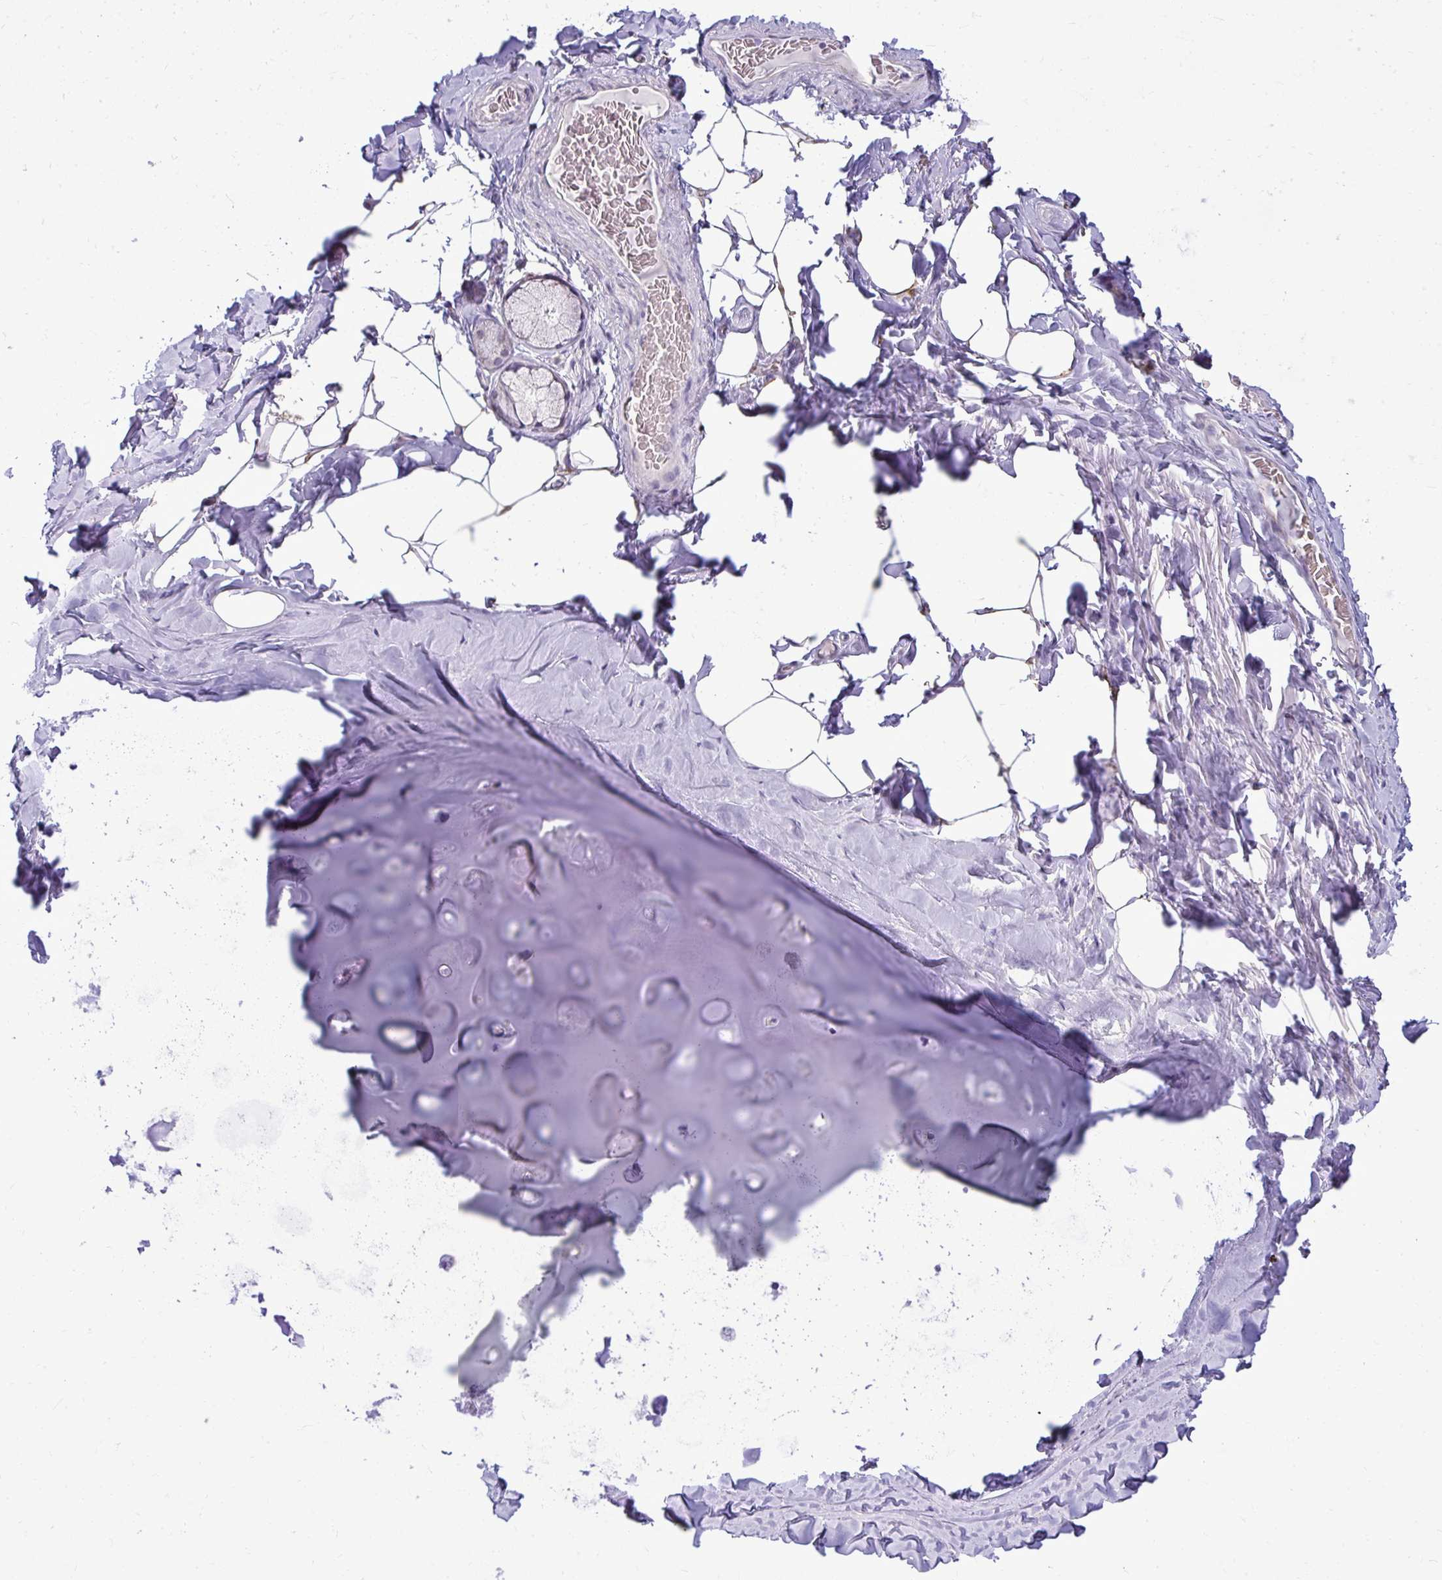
{"staining": {"intensity": "negative", "quantity": "none", "location": "none"}, "tissue": "adipose tissue", "cell_type": "Adipocytes", "image_type": "normal", "snomed": [{"axis": "morphology", "description": "Normal tissue, NOS"}, {"axis": "topography", "description": "Cartilage tissue"}, {"axis": "topography", "description": "Bronchus"}, {"axis": "topography", "description": "Peripheral nerve tissue"}], "caption": "A high-resolution image shows immunohistochemistry (IHC) staining of unremarkable adipose tissue, which demonstrates no significant positivity in adipocytes.", "gene": "NPPA", "patient": {"sex": "male", "age": 67}}